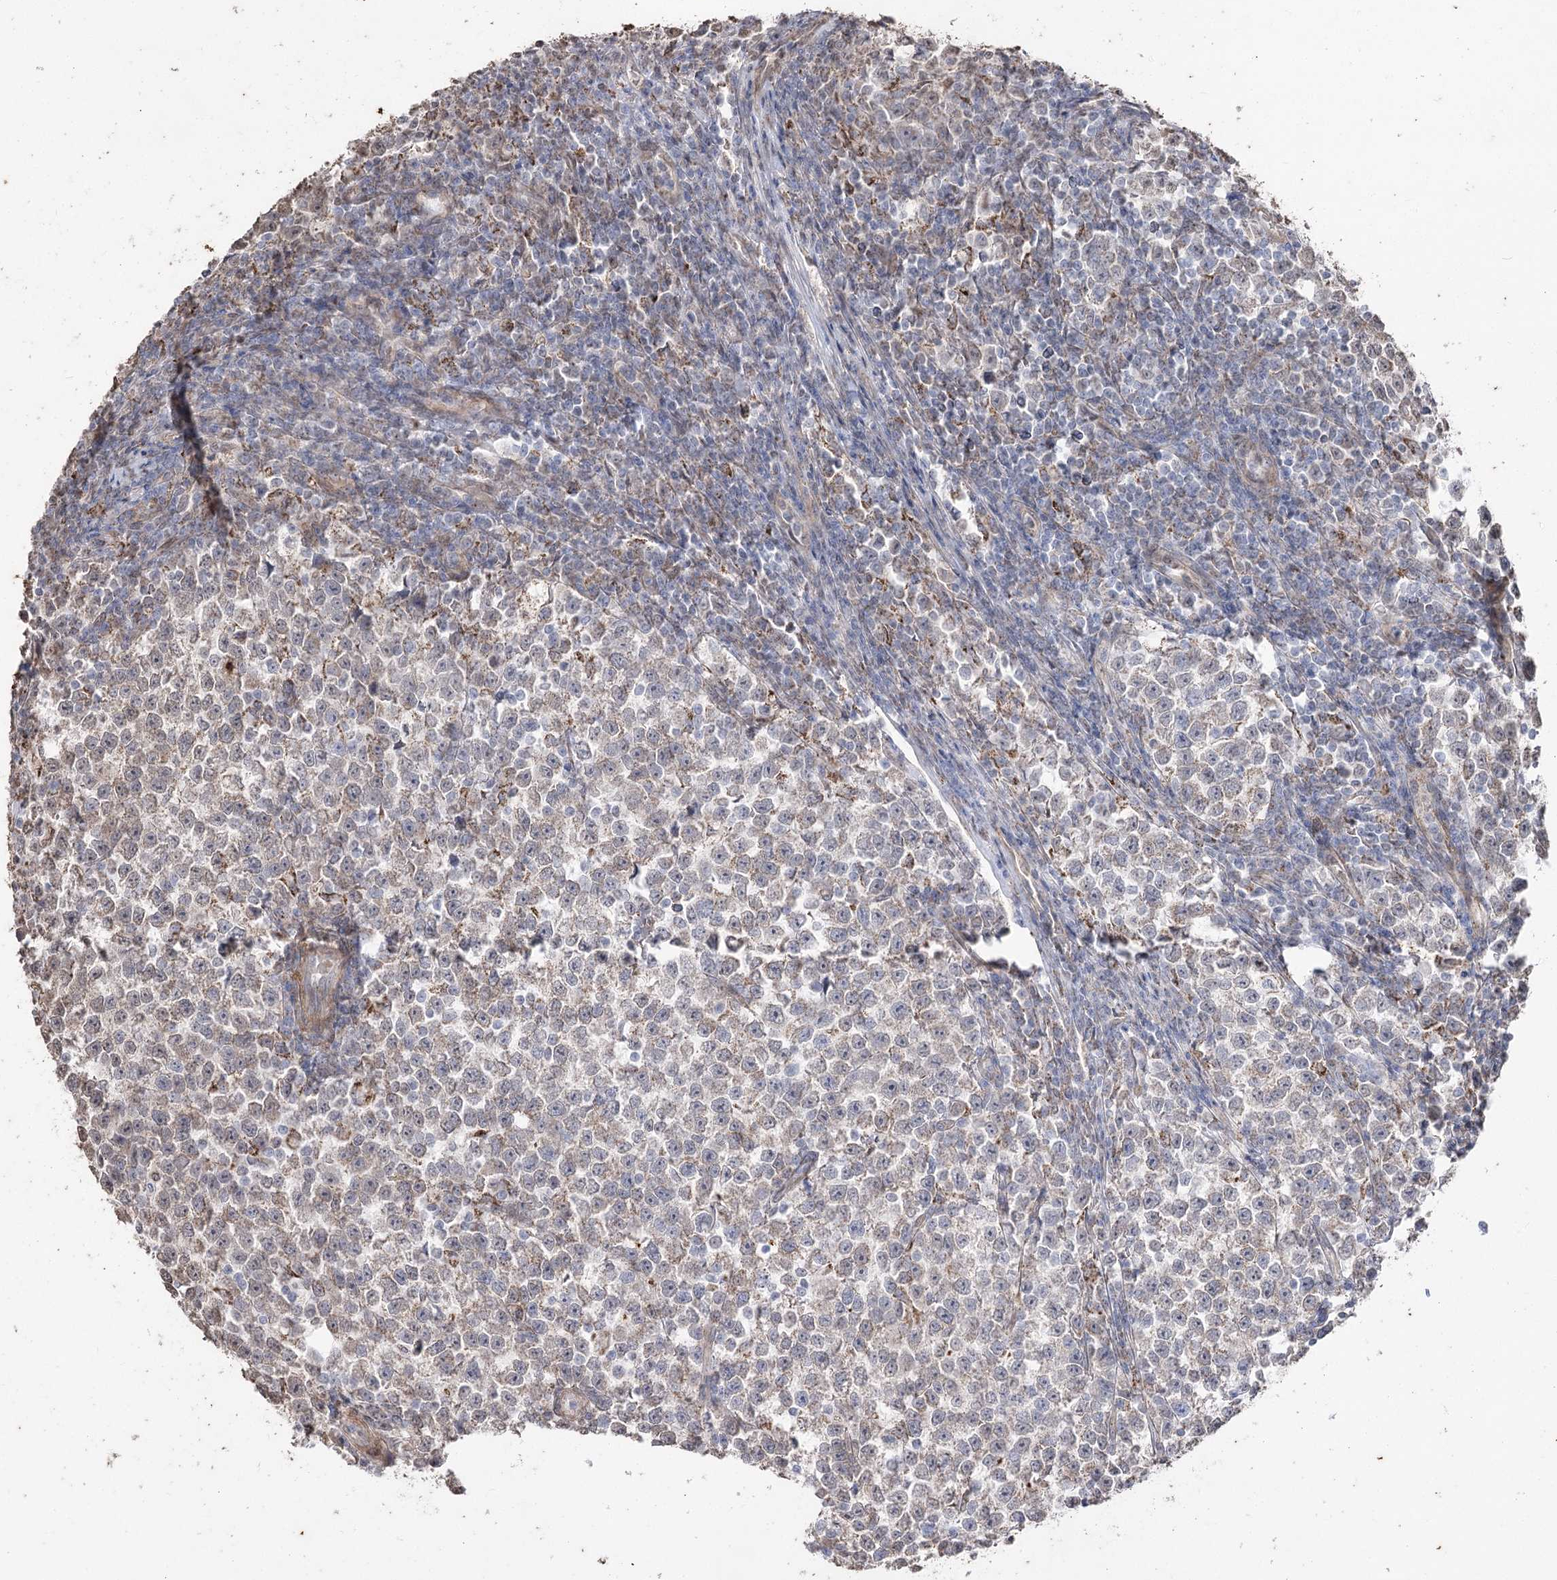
{"staining": {"intensity": "weak", "quantity": ">75%", "location": "cytoplasmic/membranous"}, "tissue": "testis cancer", "cell_type": "Tumor cells", "image_type": "cancer", "snomed": [{"axis": "morphology", "description": "Normal tissue, NOS"}, {"axis": "morphology", "description": "Seminoma, NOS"}, {"axis": "topography", "description": "Testis"}], "caption": "This histopathology image reveals immunohistochemistry staining of human testis cancer, with low weak cytoplasmic/membranous expression in about >75% of tumor cells.", "gene": "ZSCAN23", "patient": {"sex": "male", "age": 43}}